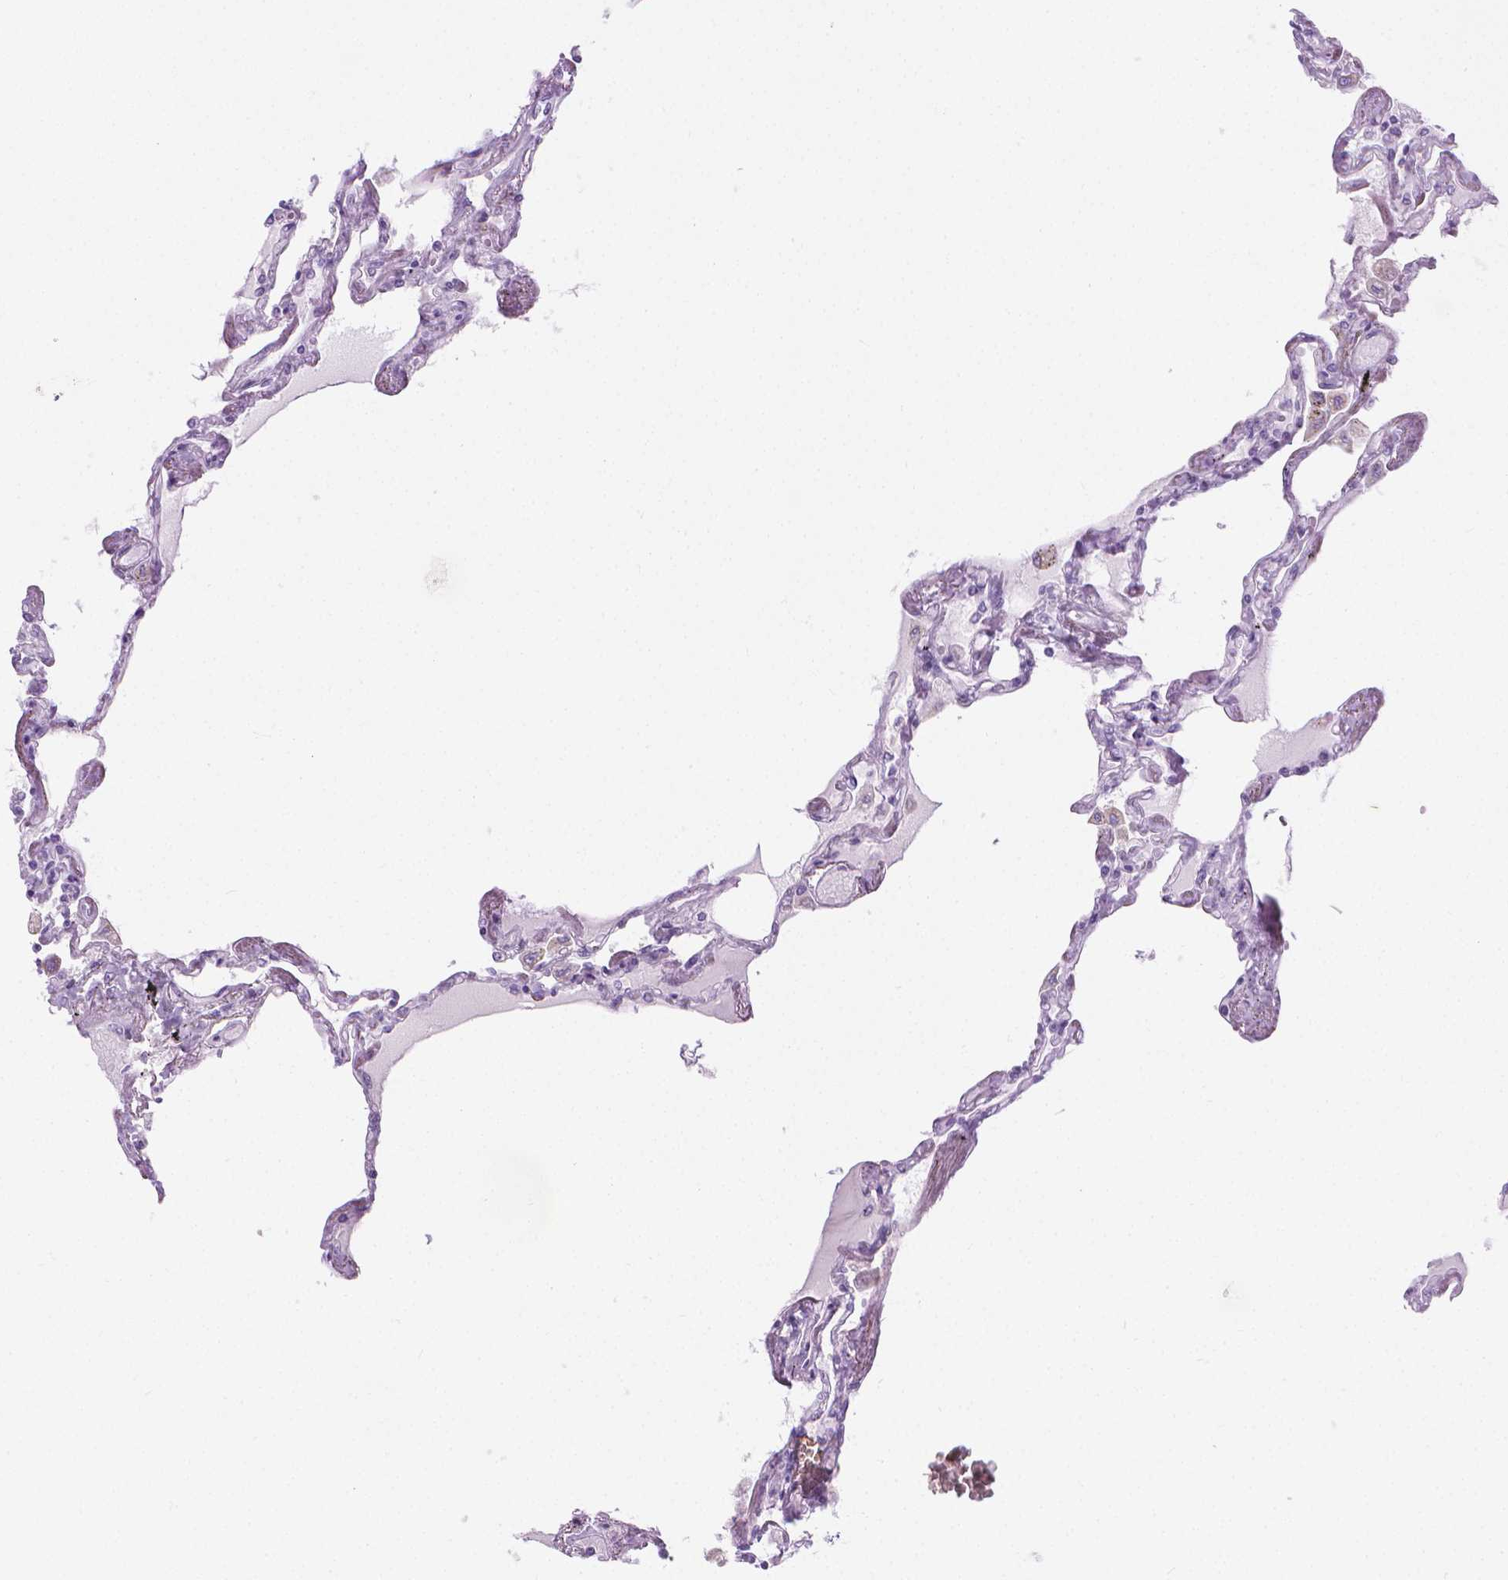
{"staining": {"intensity": "negative", "quantity": "none", "location": "none"}, "tissue": "lung", "cell_type": "Alveolar cells", "image_type": "normal", "snomed": [{"axis": "morphology", "description": "Normal tissue, NOS"}, {"axis": "morphology", "description": "Adenocarcinoma, NOS"}, {"axis": "topography", "description": "Cartilage tissue"}, {"axis": "topography", "description": "Lung"}], "caption": "This photomicrograph is of benign lung stained with IHC to label a protein in brown with the nuclei are counter-stained blue. There is no positivity in alveolar cells. (Brightfield microscopy of DAB immunohistochemistry (IHC) at high magnification).", "gene": "CFAP52", "patient": {"sex": "female", "age": 67}}